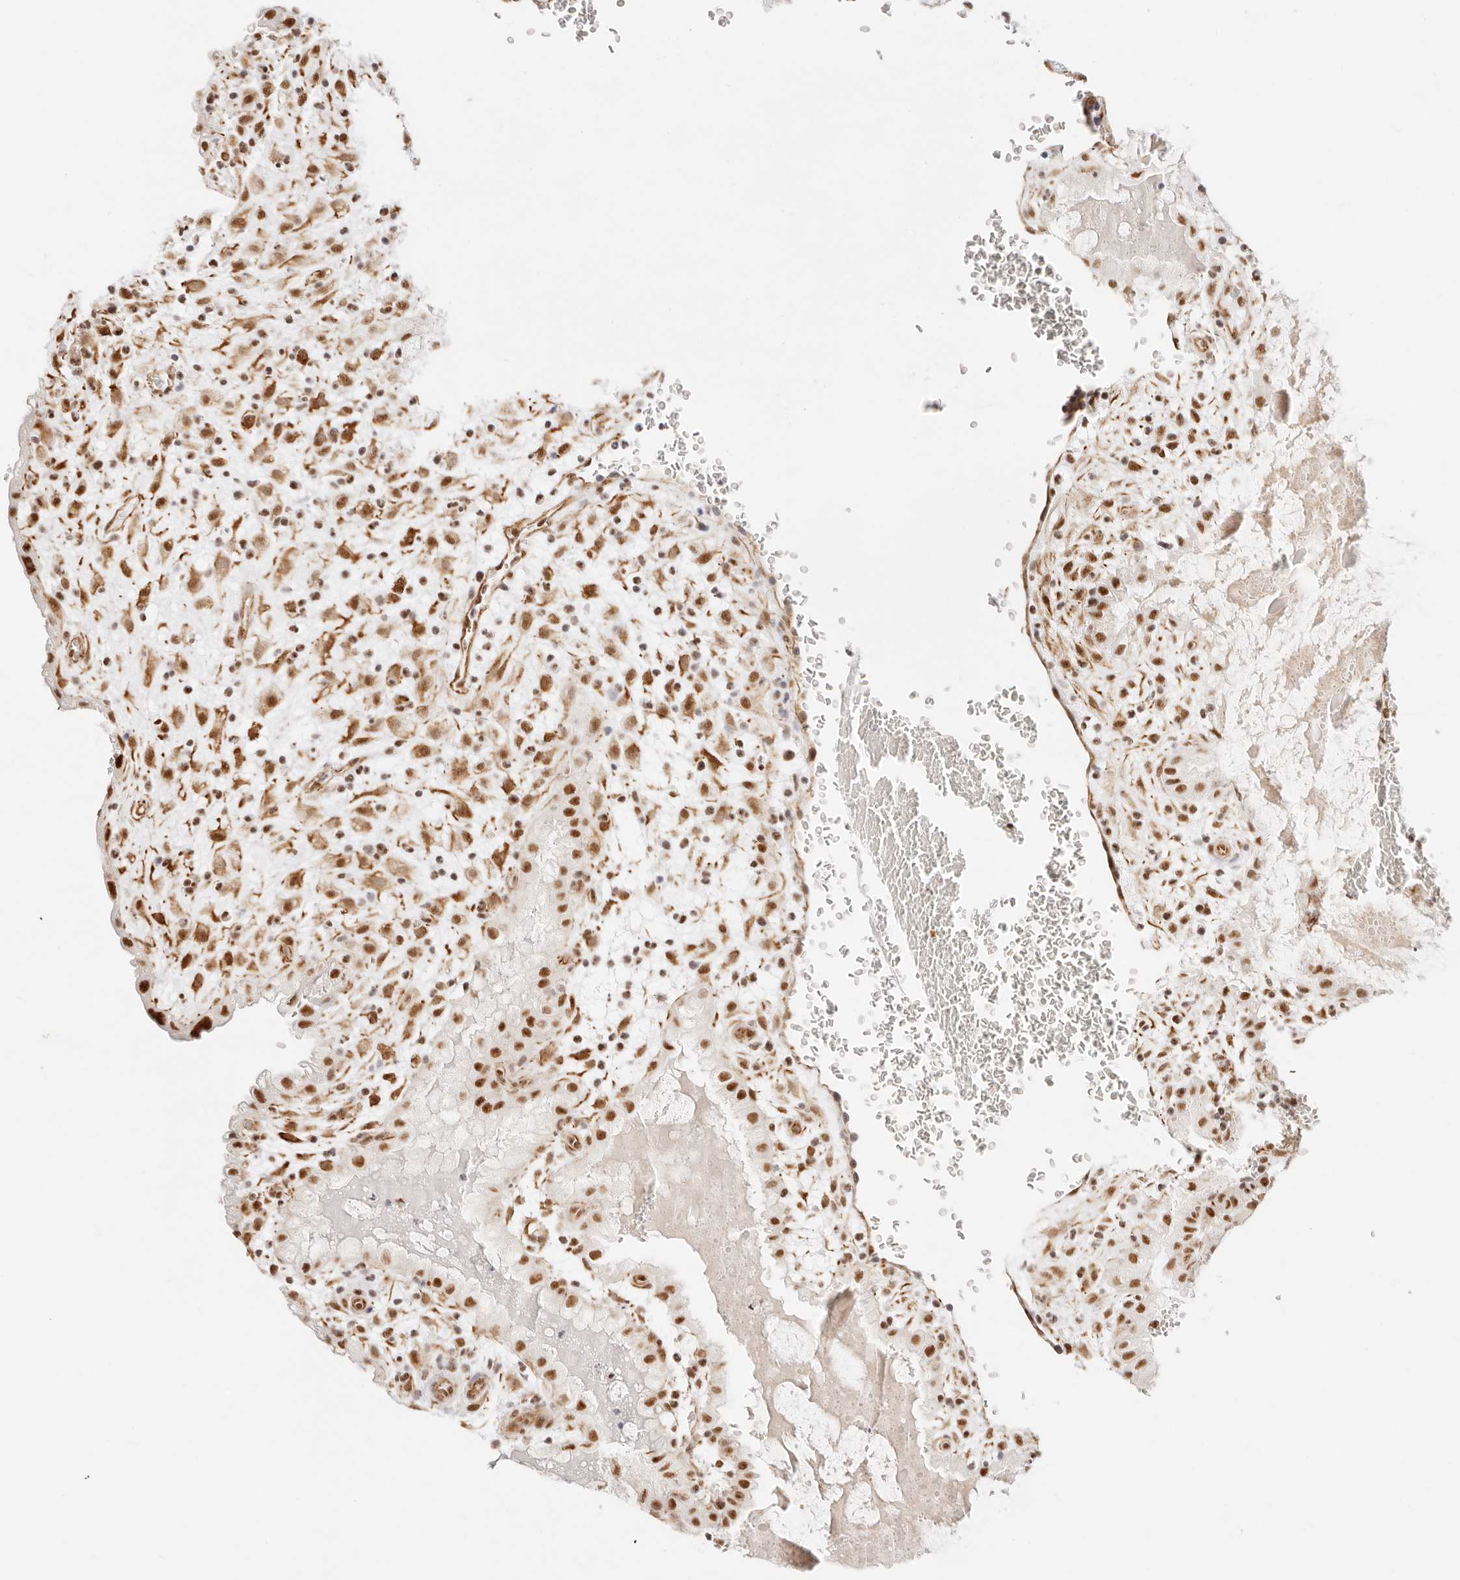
{"staining": {"intensity": "moderate", "quantity": ">75%", "location": "cytoplasmic/membranous,nuclear"}, "tissue": "placenta", "cell_type": "Trophoblastic cells", "image_type": "normal", "snomed": [{"axis": "morphology", "description": "Normal tissue, NOS"}, {"axis": "topography", "description": "Placenta"}], "caption": "IHC of unremarkable human placenta demonstrates medium levels of moderate cytoplasmic/membranous,nuclear positivity in approximately >75% of trophoblastic cells.", "gene": "ZC3H11A", "patient": {"sex": "female", "age": 35}}